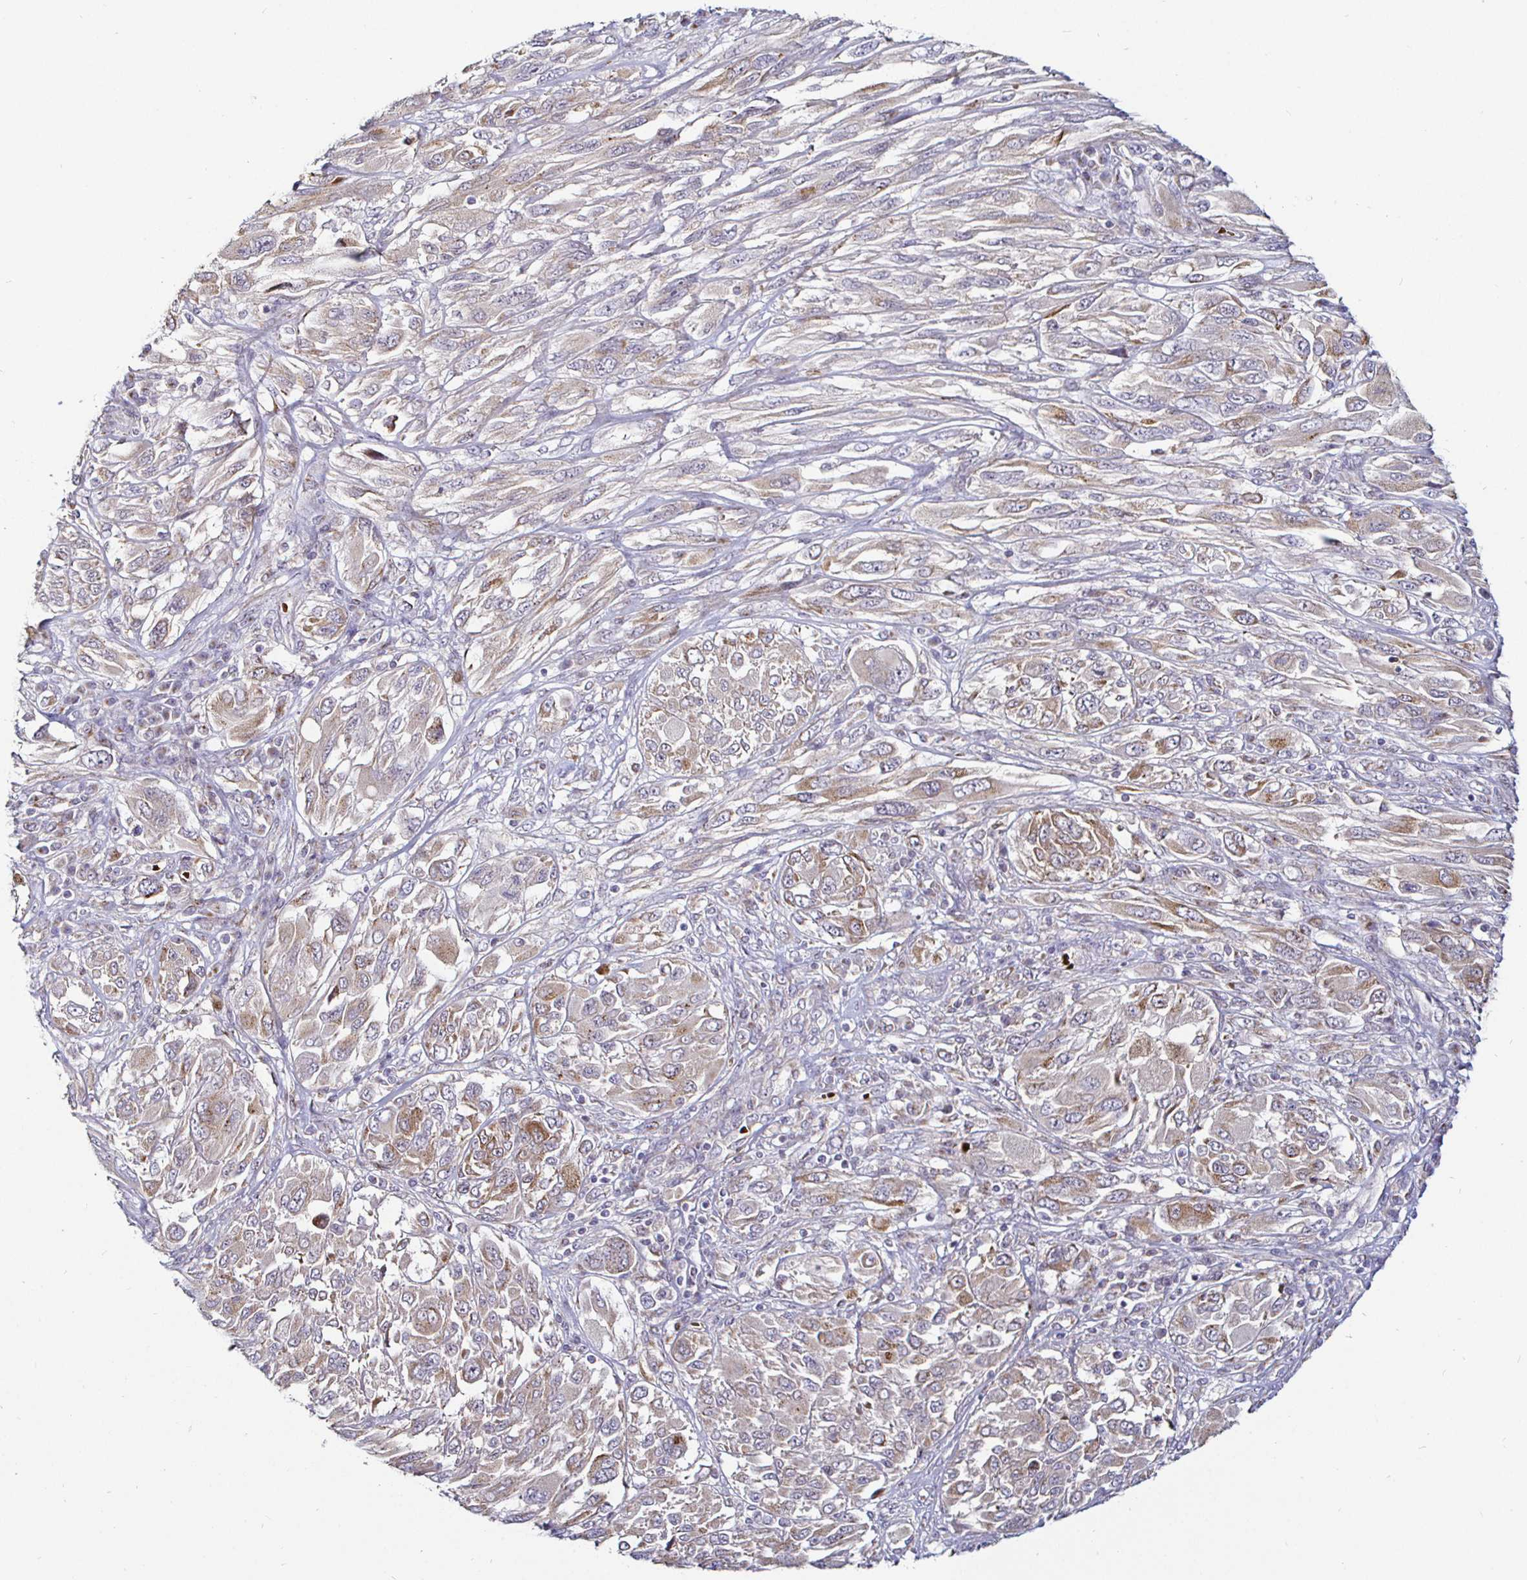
{"staining": {"intensity": "weak", "quantity": "25%-75%", "location": "cytoplasmic/membranous"}, "tissue": "melanoma", "cell_type": "Tumor cells", "image_type": "cancer", "snomed": [{"axis": "morphology", "description": "Malignant melanoma, NOS"}, {"axis": "topography", "description": "Skin"}], "caption": "A brown stain highlights weak cytoplasmic/membranous expression of a protein in human malignant melanoma tumor cells.", "gene": "ATG3", "patient": {"sex": "female", "age": 91}}